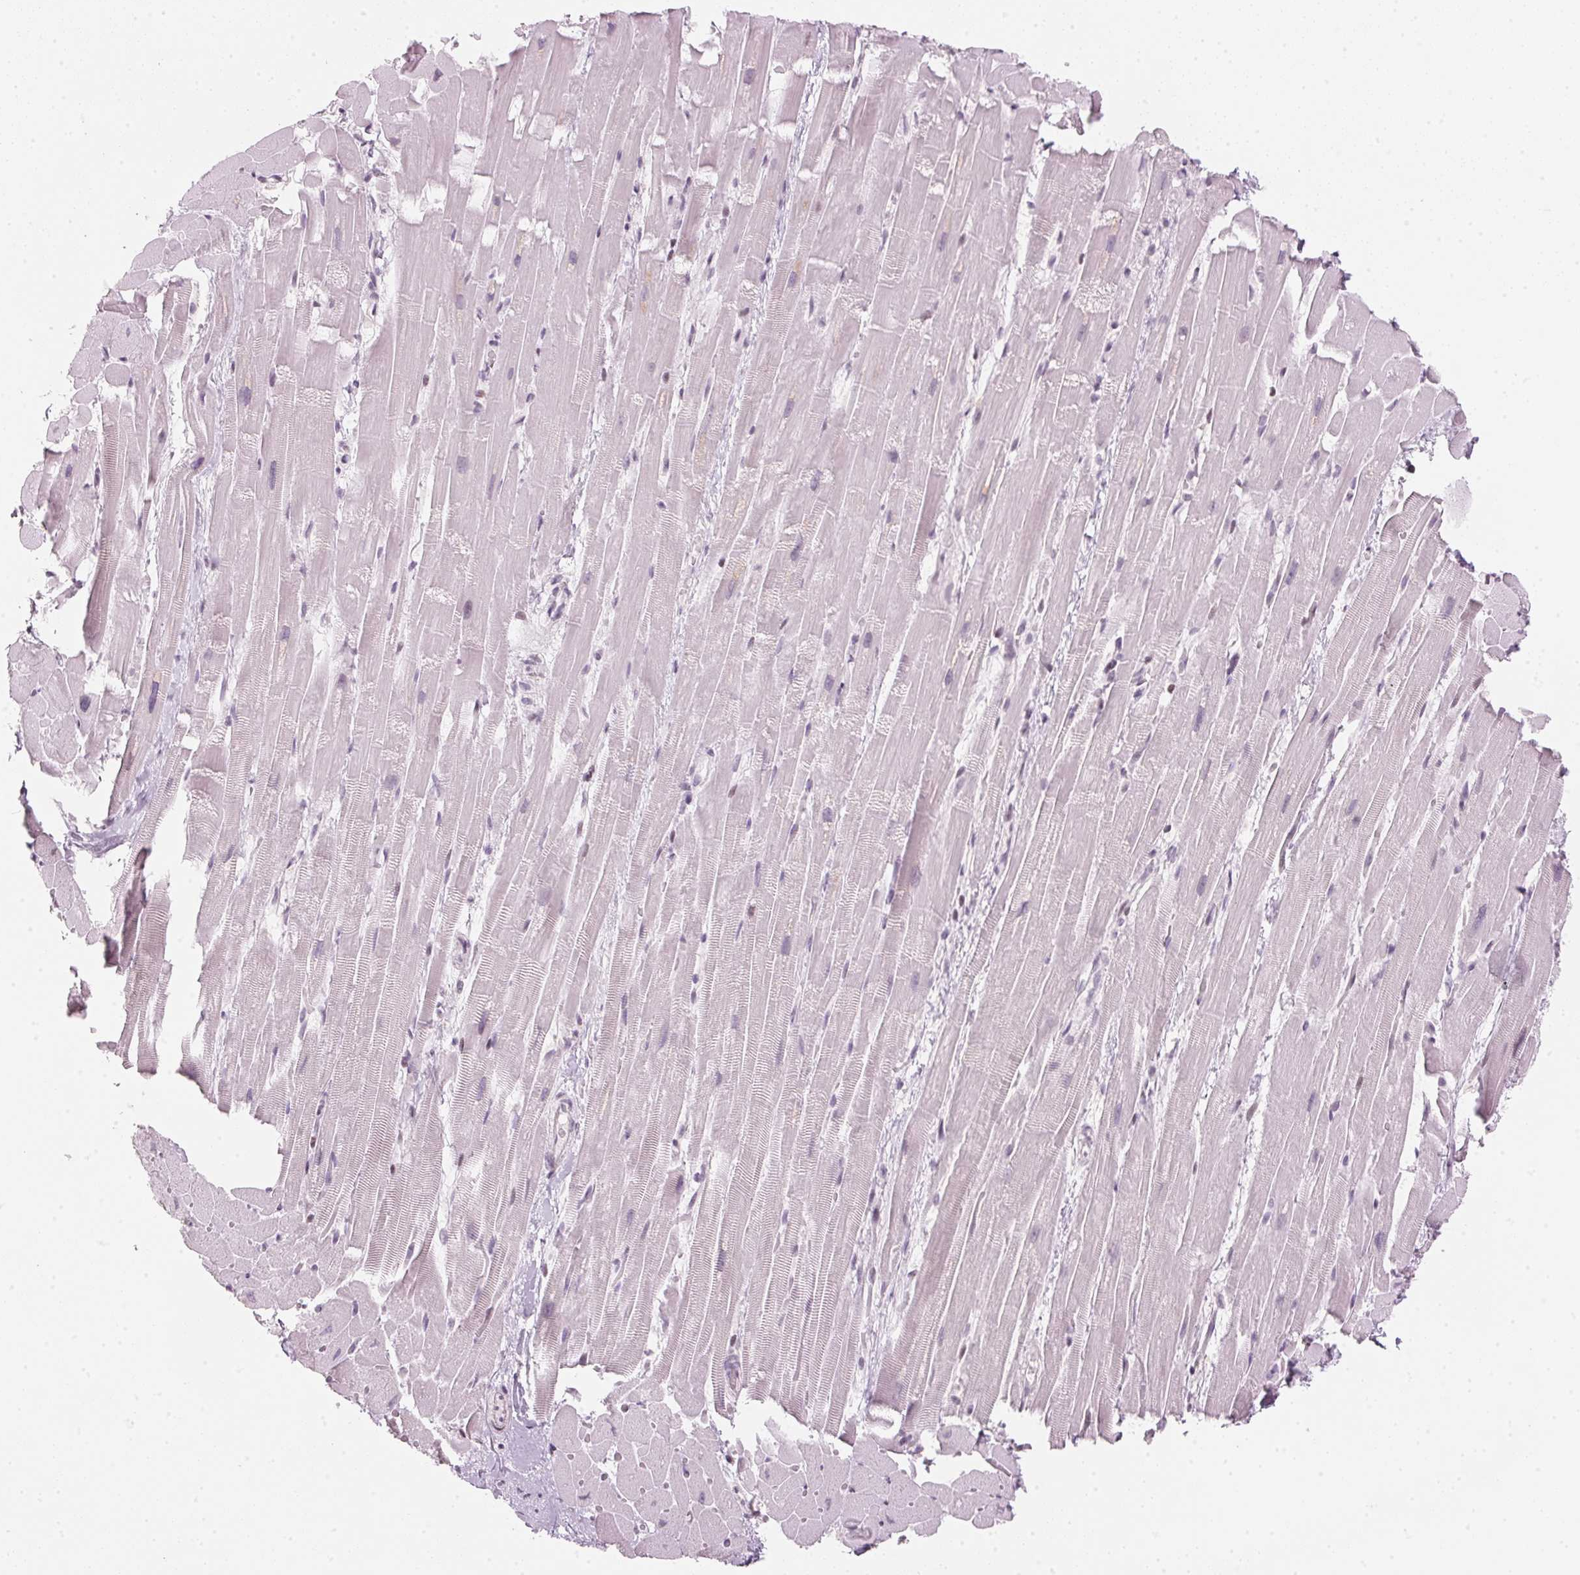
{"staining": {"intensity": "negative", "quantity": "none", "location": "none"}, "tissue": "heart muscle", "cell_type": "Cardiomyocytes", "image_type": "normal", "snomed": [{"axis": "morphology", "description": "Normal tissue, NOS"}, {"axis": "topography", "description": "Heart"}], "caption": "IHC of benign heart muscle demonstrates no positivity in cardiomyocytes. (DAB immunohistochemistry with hematoxylin counter stain).", "gene": "SFRP4", "patient": {"sex": "male", "age": 37}}